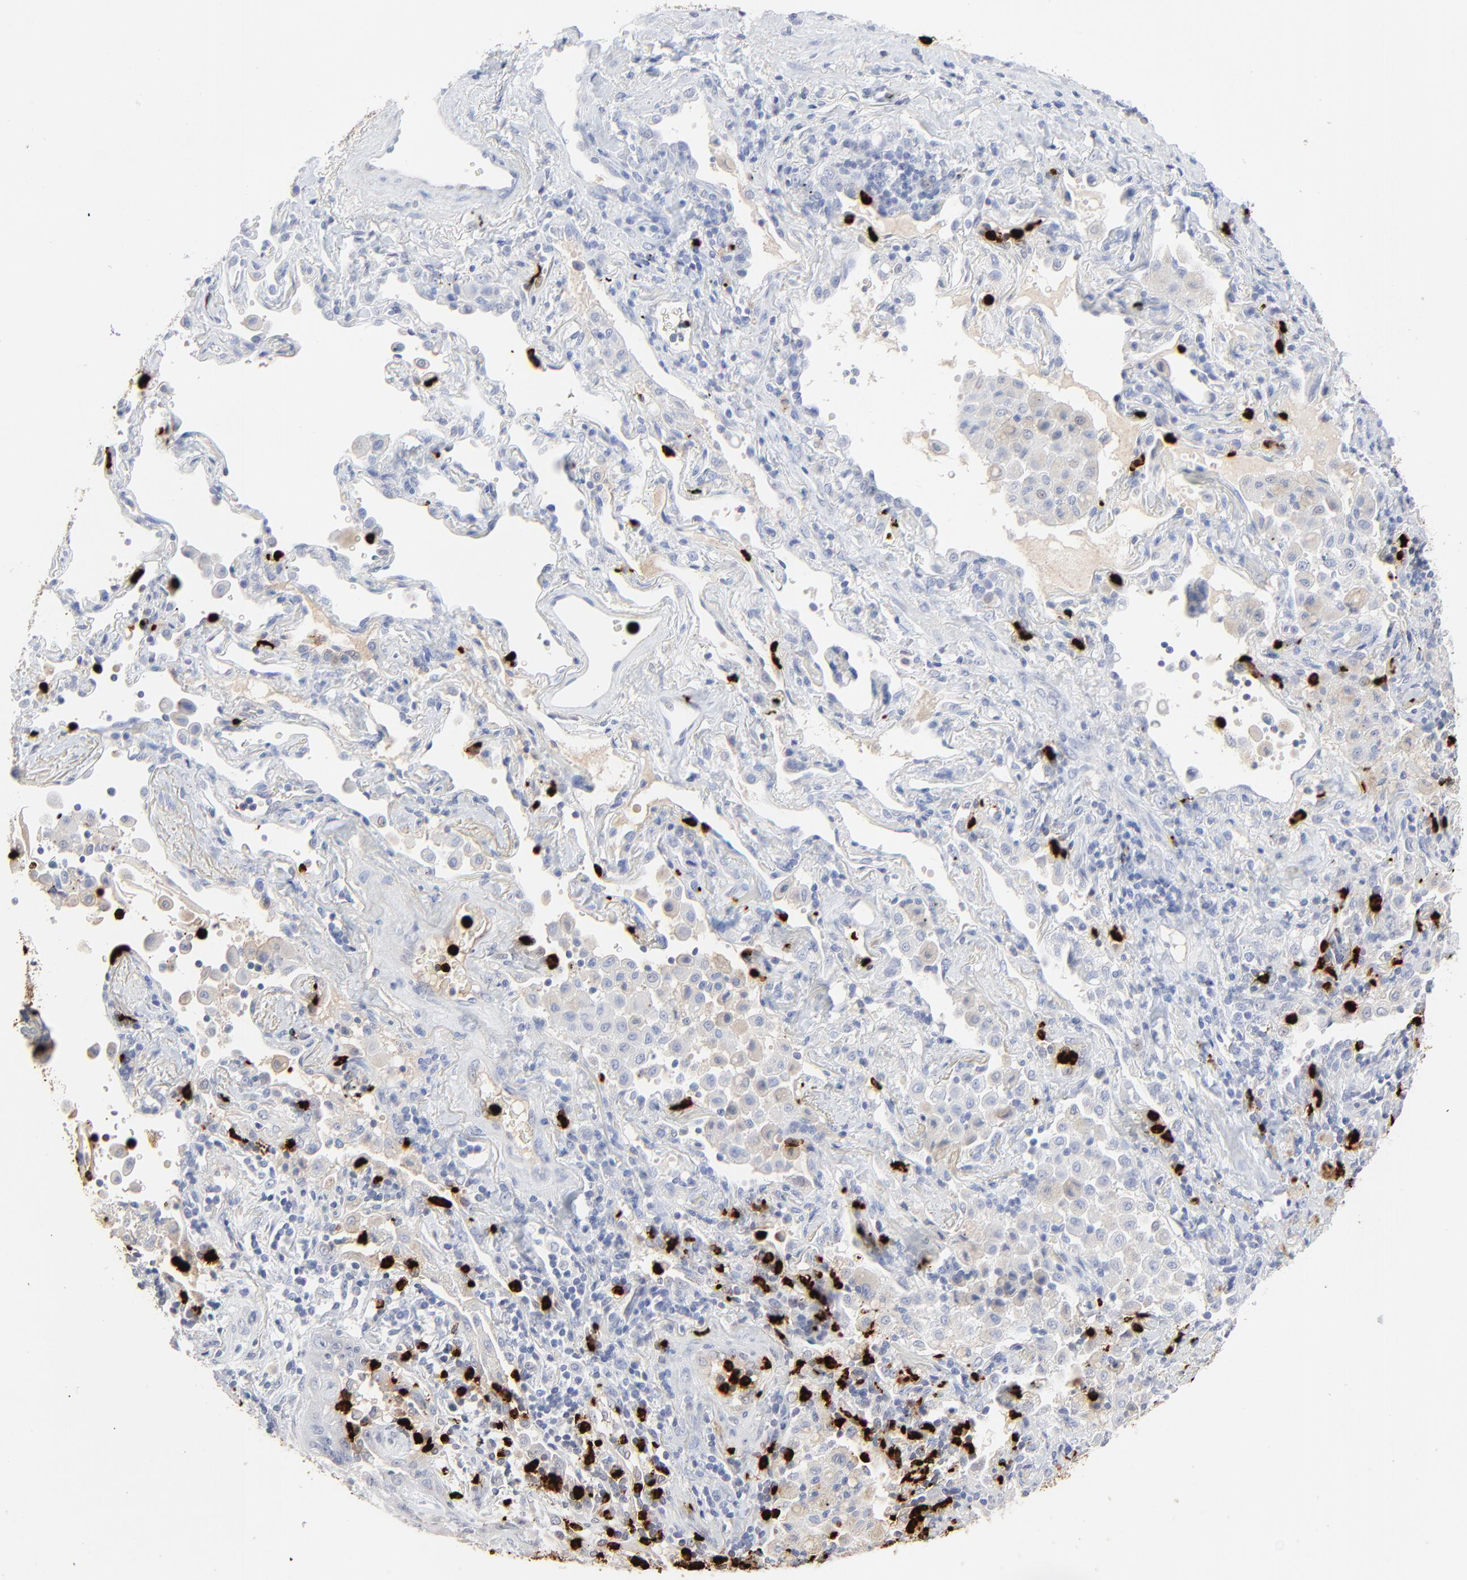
{"staining": {"intensity": "weak", "quantity": "<25%", "location": "cytoplasmic/membranous"}, "tissue": "lung cancer", "cell_type": "Tumor cells", "image_type": "cancer", "snomed": [{"axis": "morphology", "description": "Squamous cell carcinoma, NOS"}, {"axis": "topography", "description": "Lung"}], "caption": "Immunohistochemistry (IHC) of human squamous cell carcinoma (lung) shows no positivity in tumor cells. The staining was performed using DAB to visualize the protein expression in brown, while the nuclei were stained in blue with hematoxylin (Magnification: 20x).", "gene": "LCN2", "patient": {"sex": "female", "age": 67}}